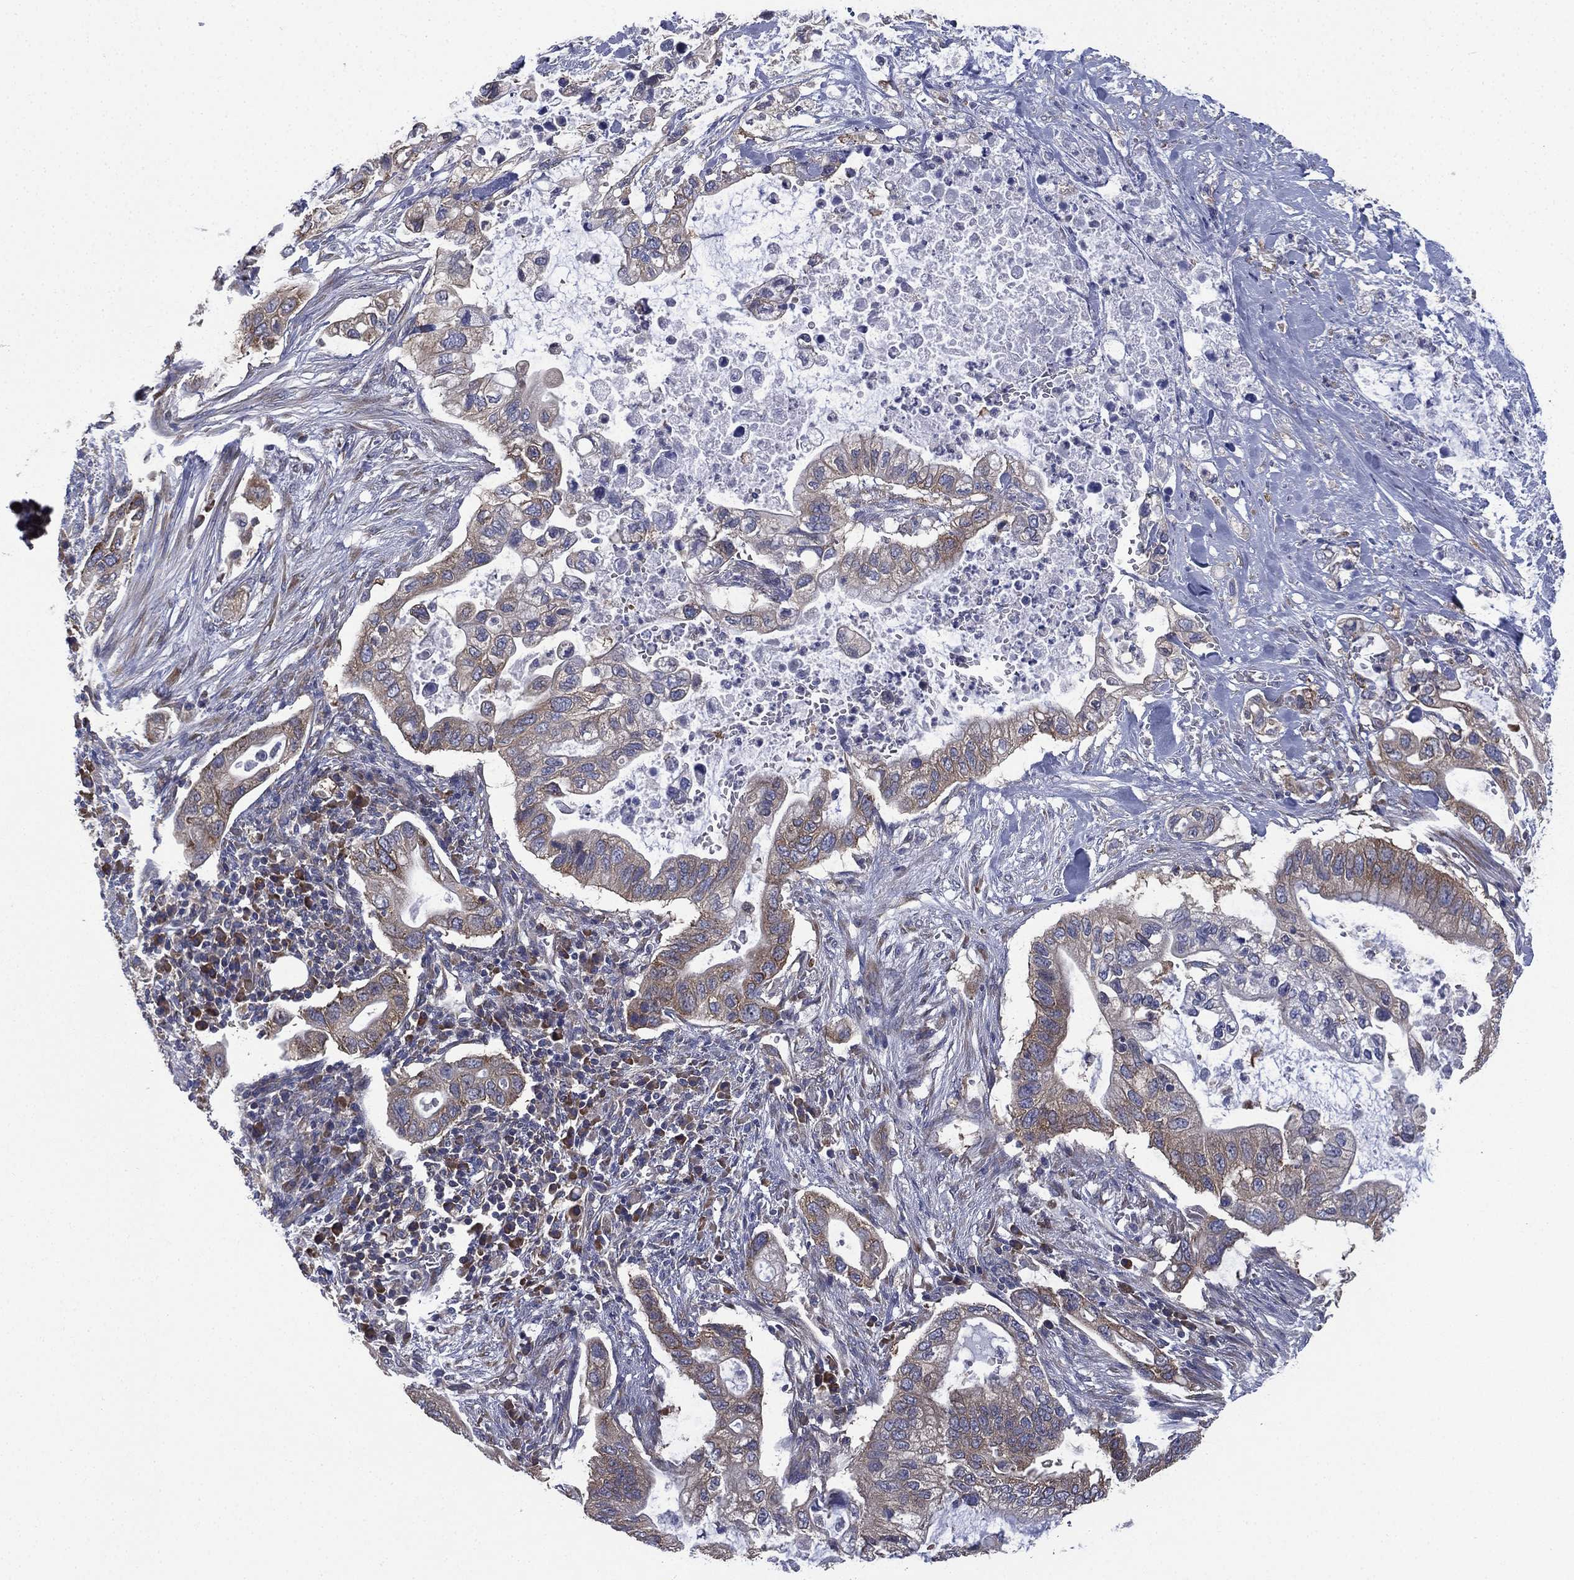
{"staining": {"intensity": "weak", "quantity": "25%-75%", "location": "cytoplasmic/membranous"}, "tissue": "pancreatic cancer", "cell_type": "Tumor cells", "image_type": "cancer", "snomed": [{"axis": "morphology", "description": "Adenocarcinoma, NOS"}, {"axis": "topography", "description": "Pancreas"}], "caption": "Protein expression analysis of pancreatic cancer shows weak cytoplasmic/membranous positivity in approximately 25%-75% of tumor cells. (DAB (3,3'-diaminobenzidine) IHC, brown staining for protein, blue staining for nuclei).", "gene": "FARSA", "patient": {"sex": "female", "age": 72}}